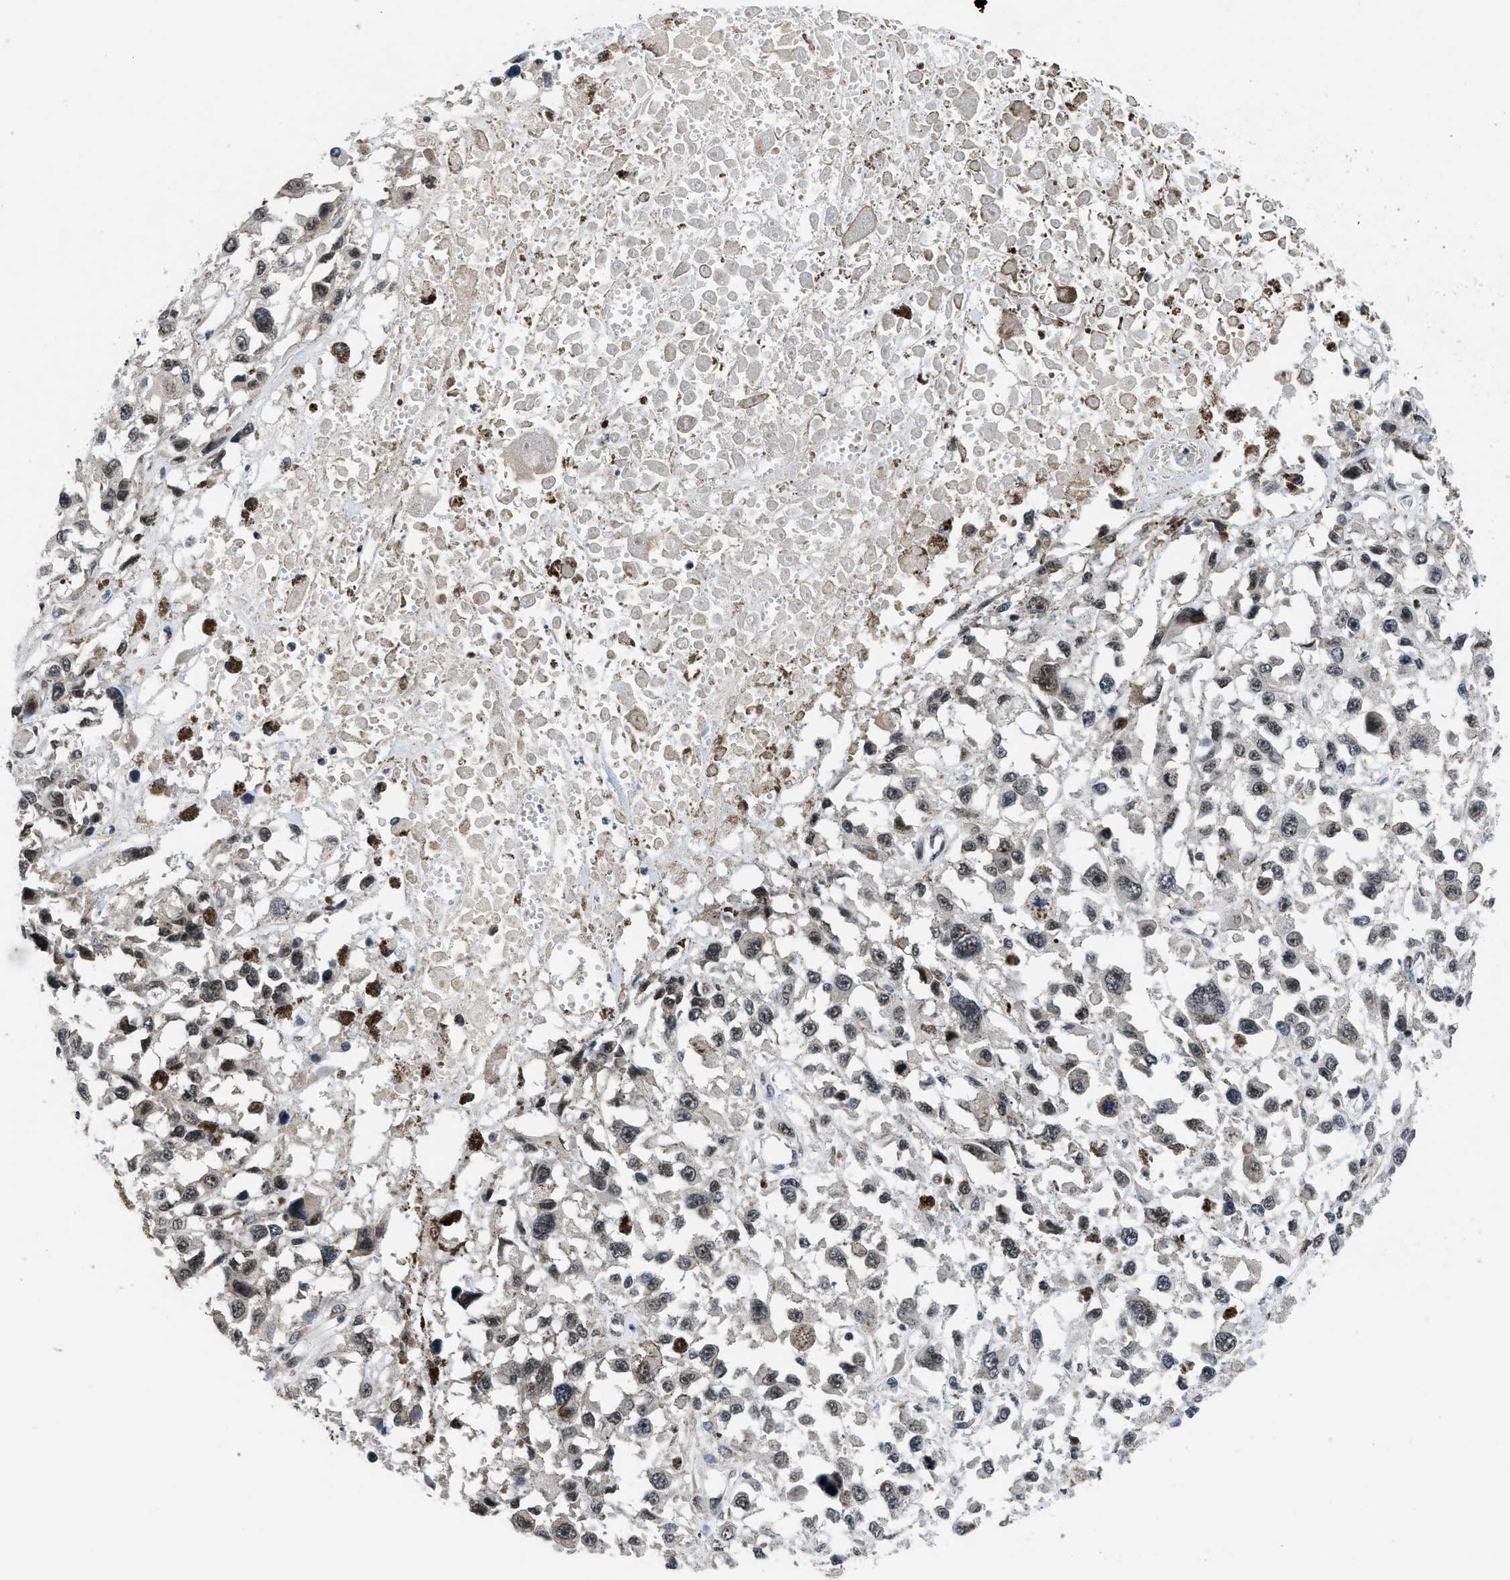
{"staining": {"intensity": "weak", "quantity": ">75%", "location": "nuclear"}, "tissue": "melanoma", "cell_type": "Tumor cells", "image_type": "cancer", "snomed": [{"axis": "morphology", "description": "Malignant melanoma, Metastatic site"}, {"axis": "topography", "description": "Lymph node"}], "caption": "IHC (DAB) staining of malignant melanoma (metastatic site) displays weak nuclear protein expression in approximately >75% of tumor cells.", "gene": "SETD5", "patient": {"sex": "male", "age": 59}}